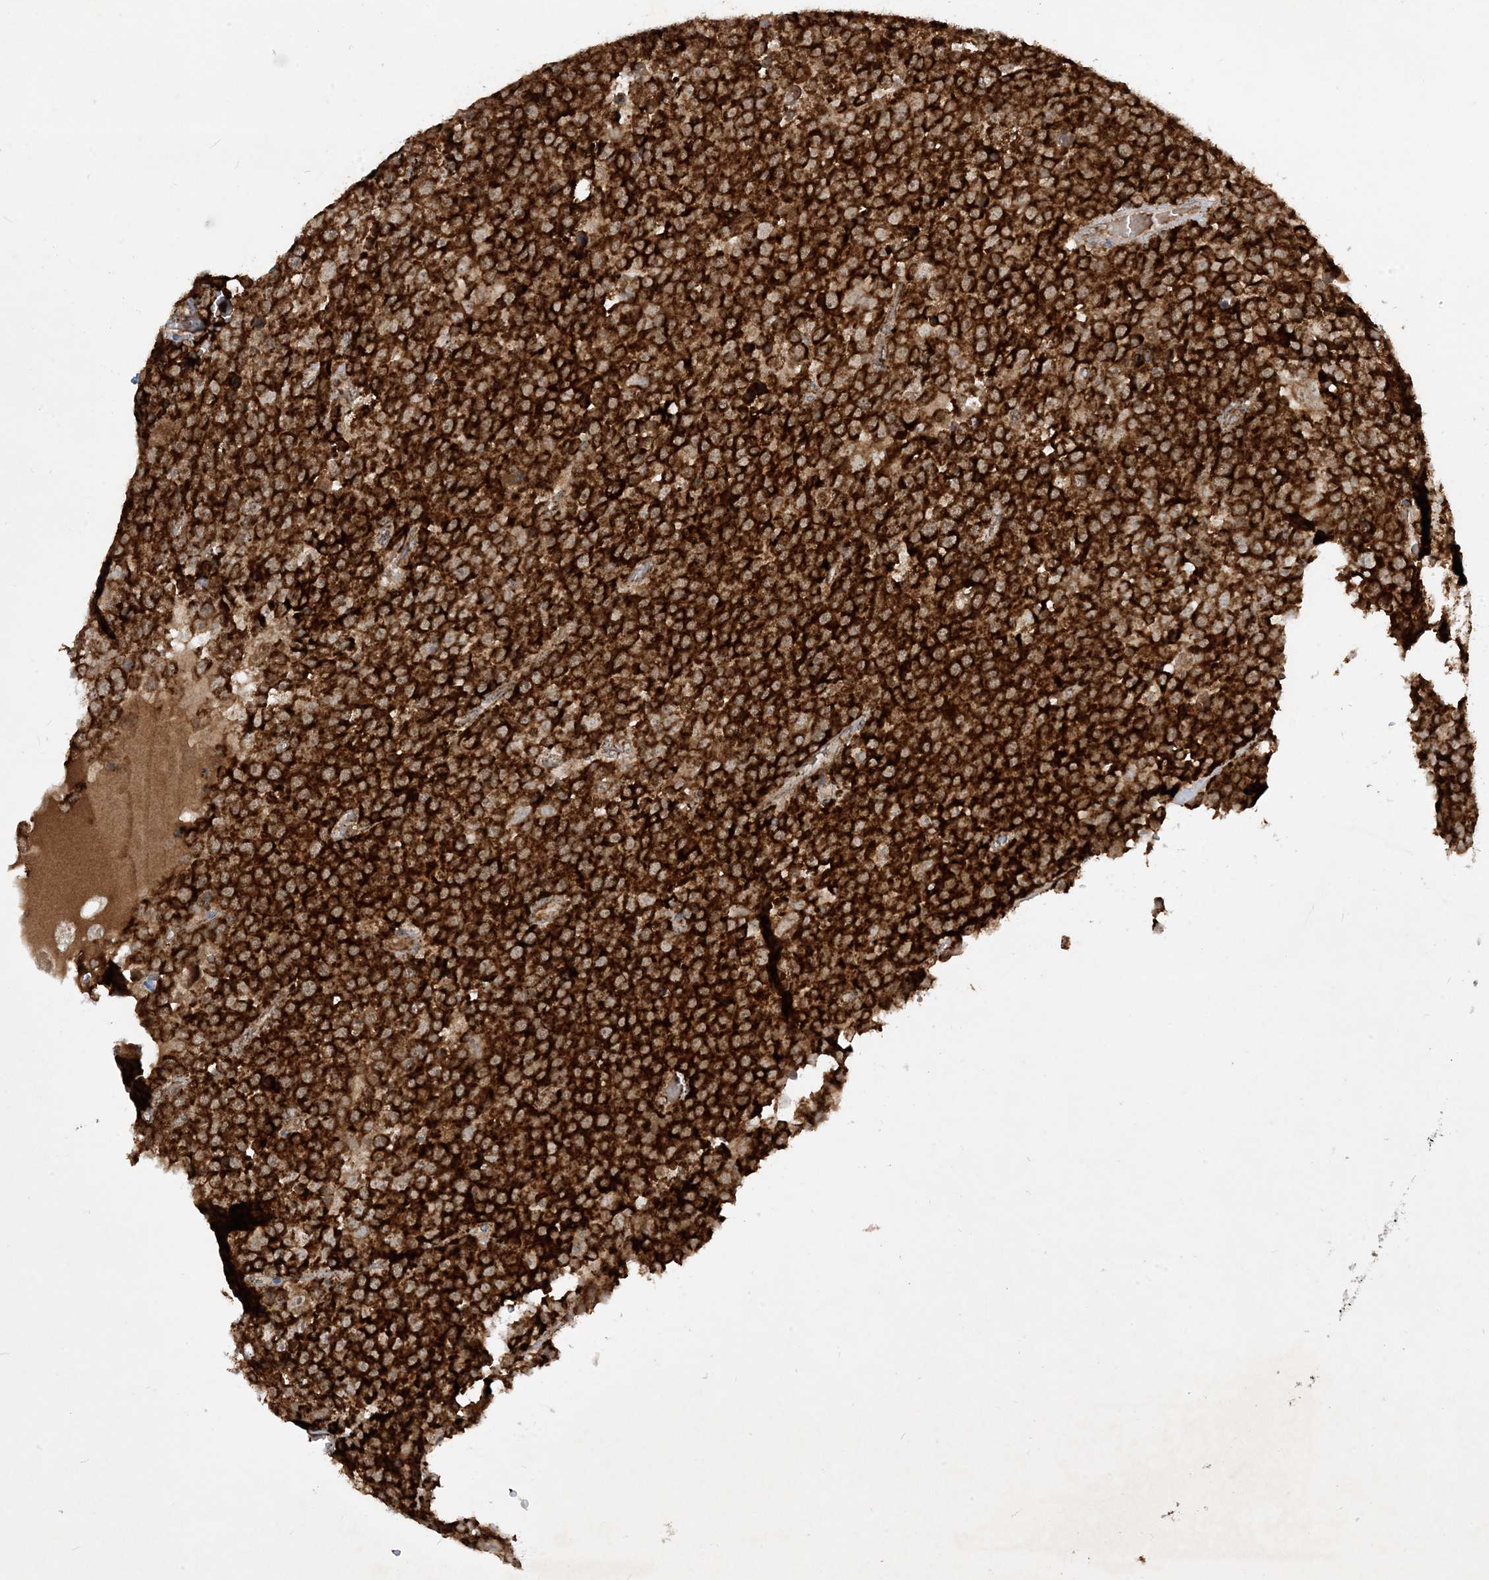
{"staining": {"intensity": "strong", "quantity": ">75%", "location": "cytoplasmic/membranous"}, "tissue": "testis cancer", "cell_type": "Tumor cells", "image_type": "cancer", "snomed": [{"axis": "morphology", "description": "Seminoma, NOS"}, {"axis": "topography", "description": "Testis"}], "caption": "The image demonstrates a brown stain indicating the presence of a protein in the cytoplasmic/membranous of tumor cells in seminoma (testis).", "gene": "NDUFAF3", "patient": {"sex": "male", "age": 71}}